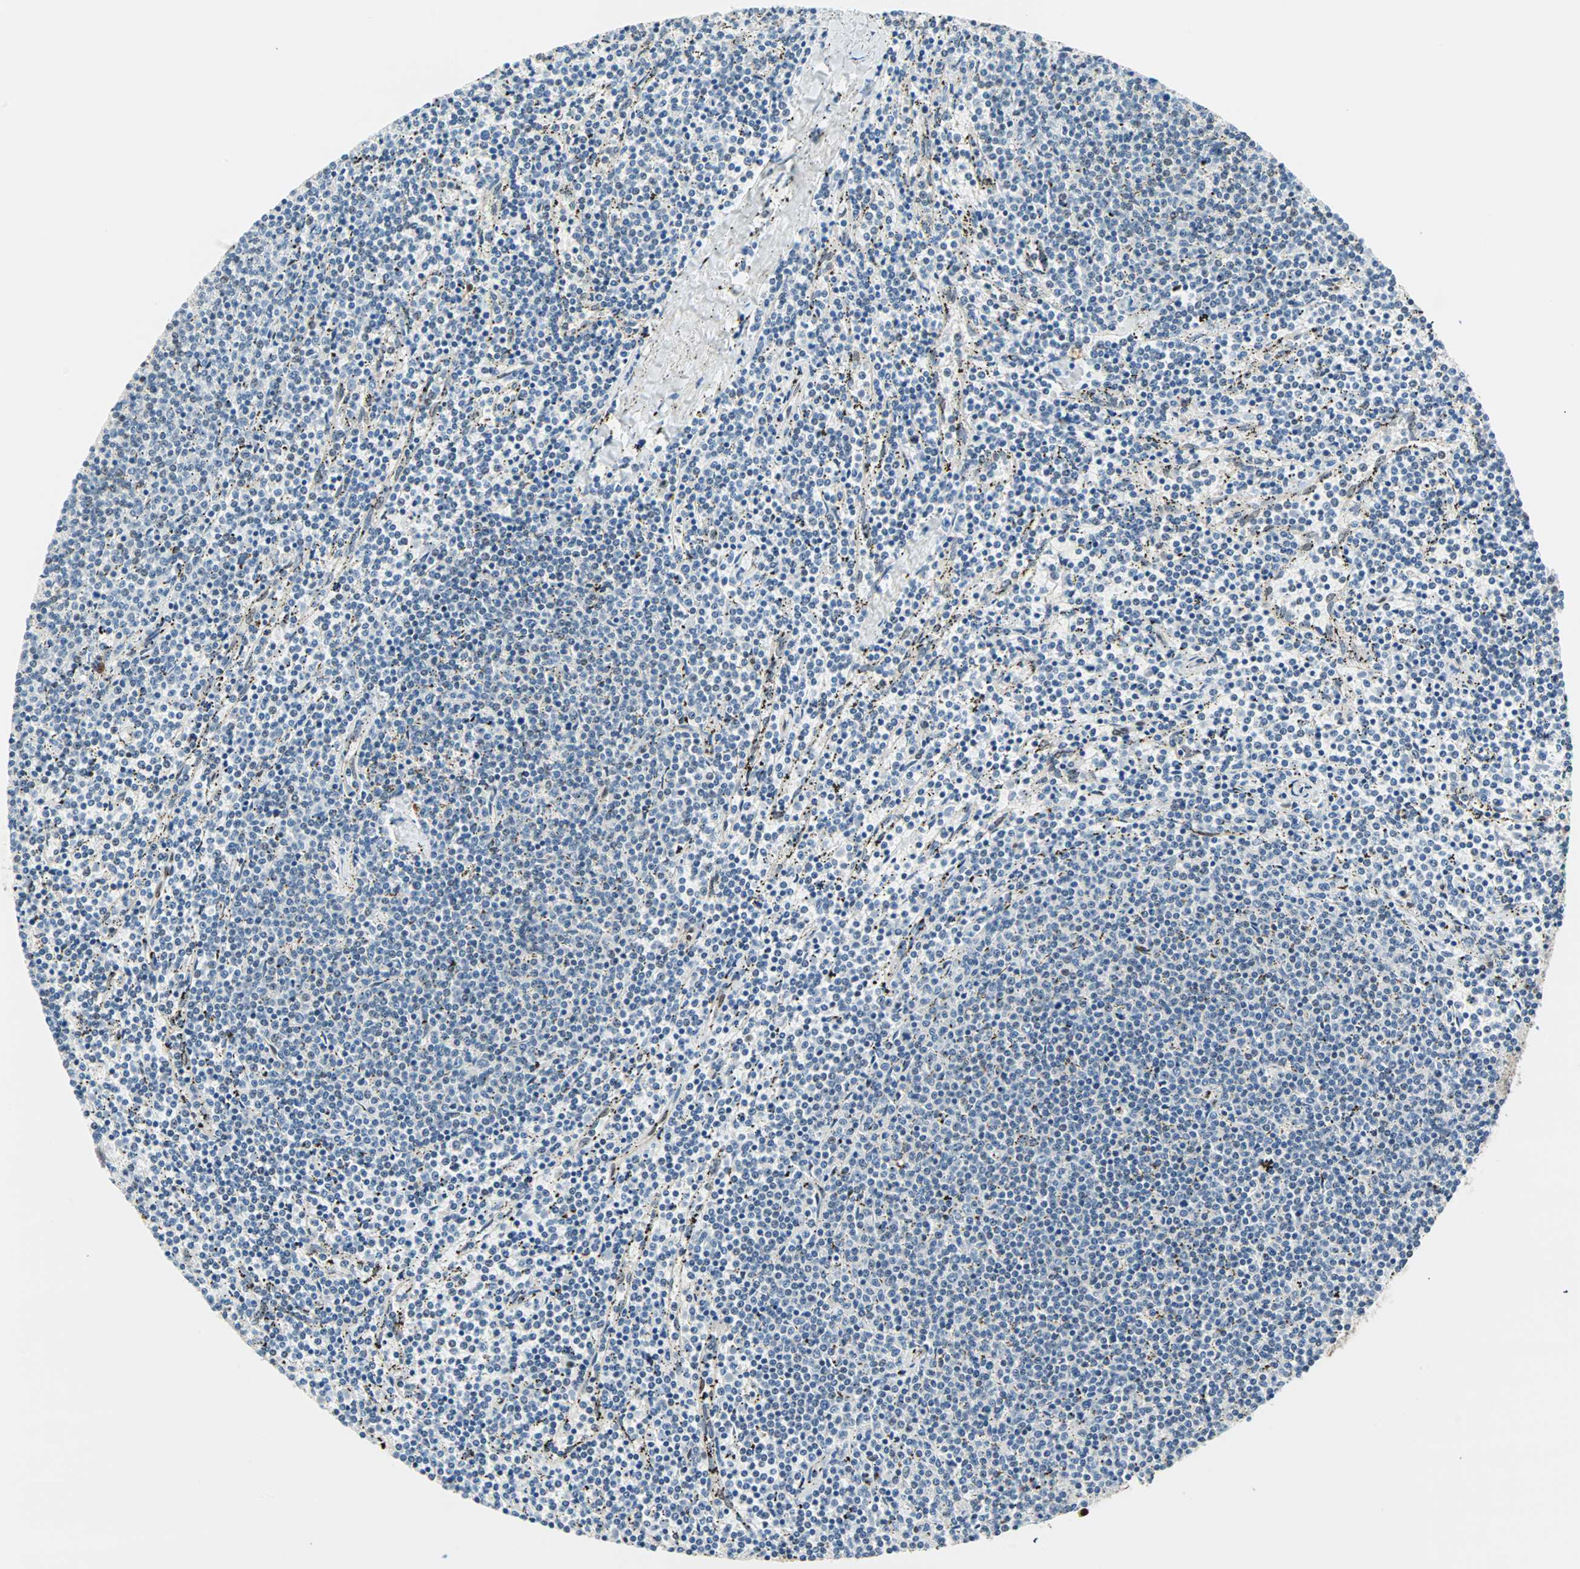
{"staining": {"intensity": "negative", "quantity": "none", "location": "none"}, "tissue": "lymphoma", "cell_type": "Tumor cells", "image_type": "cancer", "snomed": [{"axis": "morphology", "description": "Malignant lymphoma, non-Hodgkin's type, Low grade"}, {"axis": "topography", "description": "Spleen"}], "caption": "IHC image of lymphoma stained for a protein (brown), which displays no positivity in tumor cells.", "gene": "WWTR1", "patient": {"sex": "female", "age": 50}}